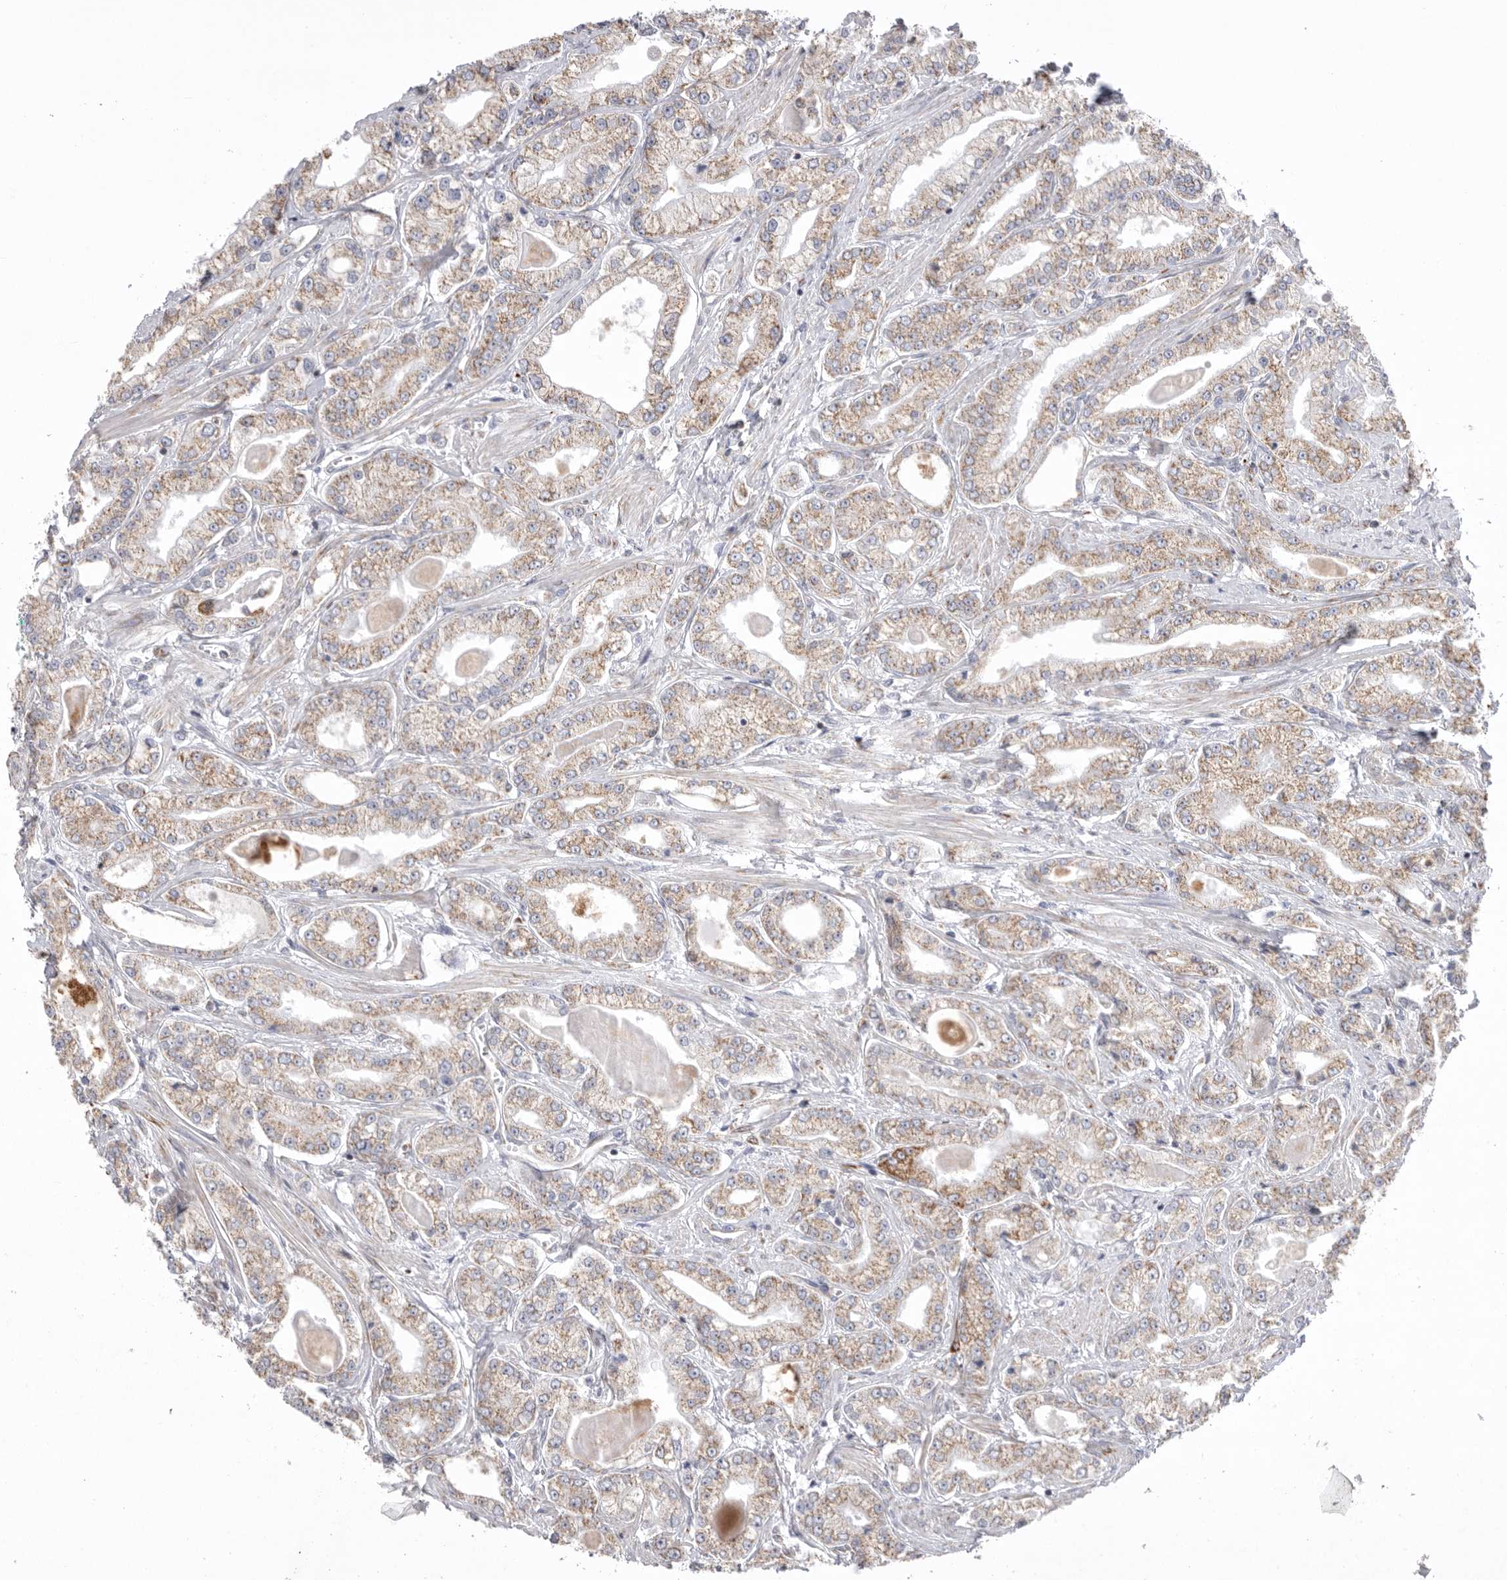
{"staining": {"intensity": "weak", "quantity": ">75%", "location": "cytoplasmic/membranous"}, "tissue": "prostate cancer", "cell_type": "Tumor cells", "image_type": "cancer", "snomed": [{"axis": "morphology", "description": "Adenocarcinoma, Low grade"}, {"axis": "topography", "description": "Prostate"}], "caption": "Weak cytoplasmic/membranous positivity is seen in about >75% of tumor cells in prostate cancer (low-grade adenocarcinoma). The protein of interest is shown in brown color, while the nuclei are stained blue.", "gene": "VDAC3", "patient": {"sex": "male", "age": 62}}